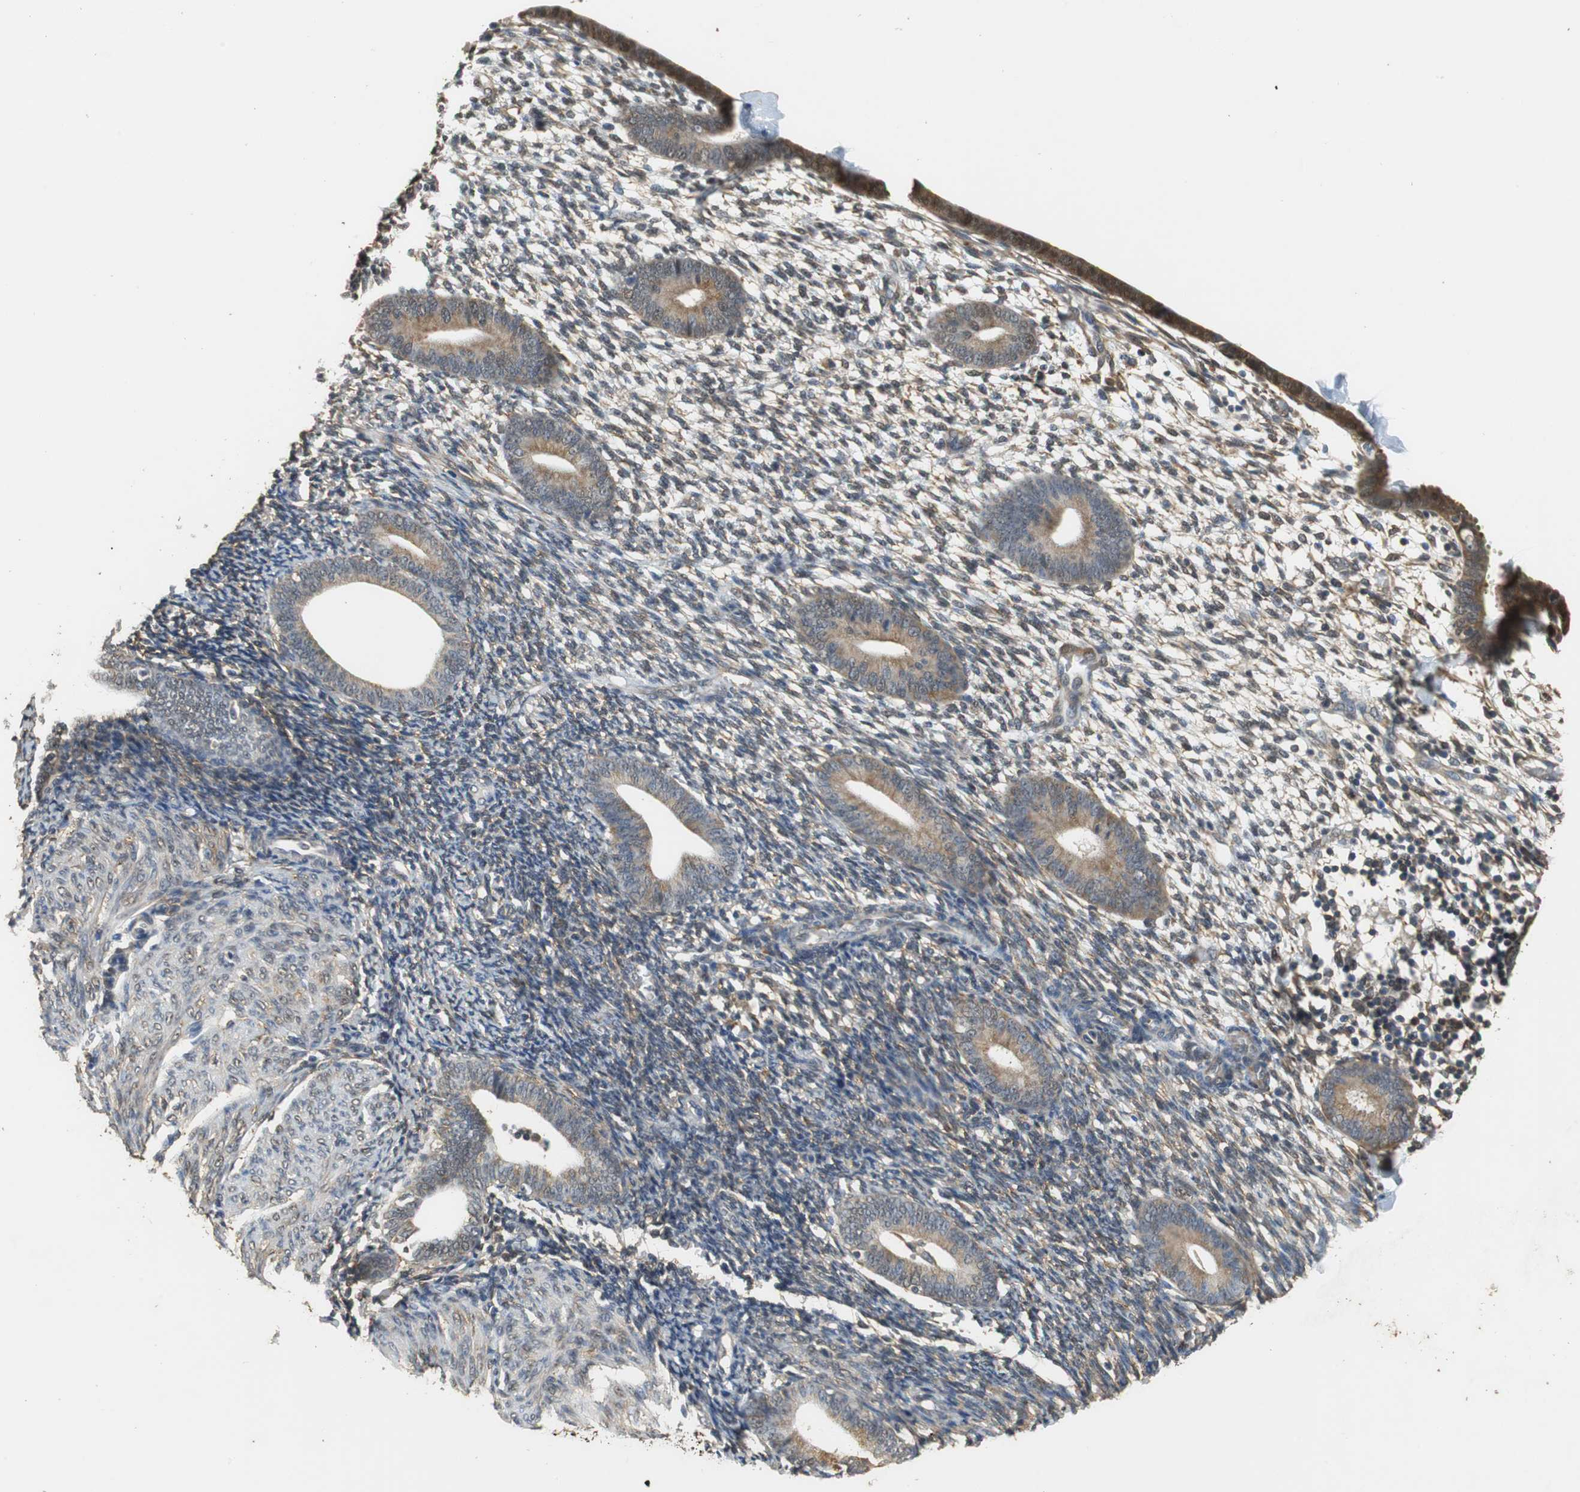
{"staining": {"intensity": "moderate", "quantity": ">75%", "location": "cytoplasmic/membranous"}, "tissue": "endometrium", "cell_type": "Cells in endometrial stroma", "image_type": "normal", "snomed": [{"axis": "morphology", "description": "Normal tissue, NOS"}, {"axis": "topography", "description": "Endometrium"}], "caption": "Protein expression analysis of normal endometrium reveals moderate cytoplasmic/membranous positivity in approximately >75% of cells in endometrial stroma.", "gene": "UBQLN2", "patient": {"sex": "female", "age": 57}}